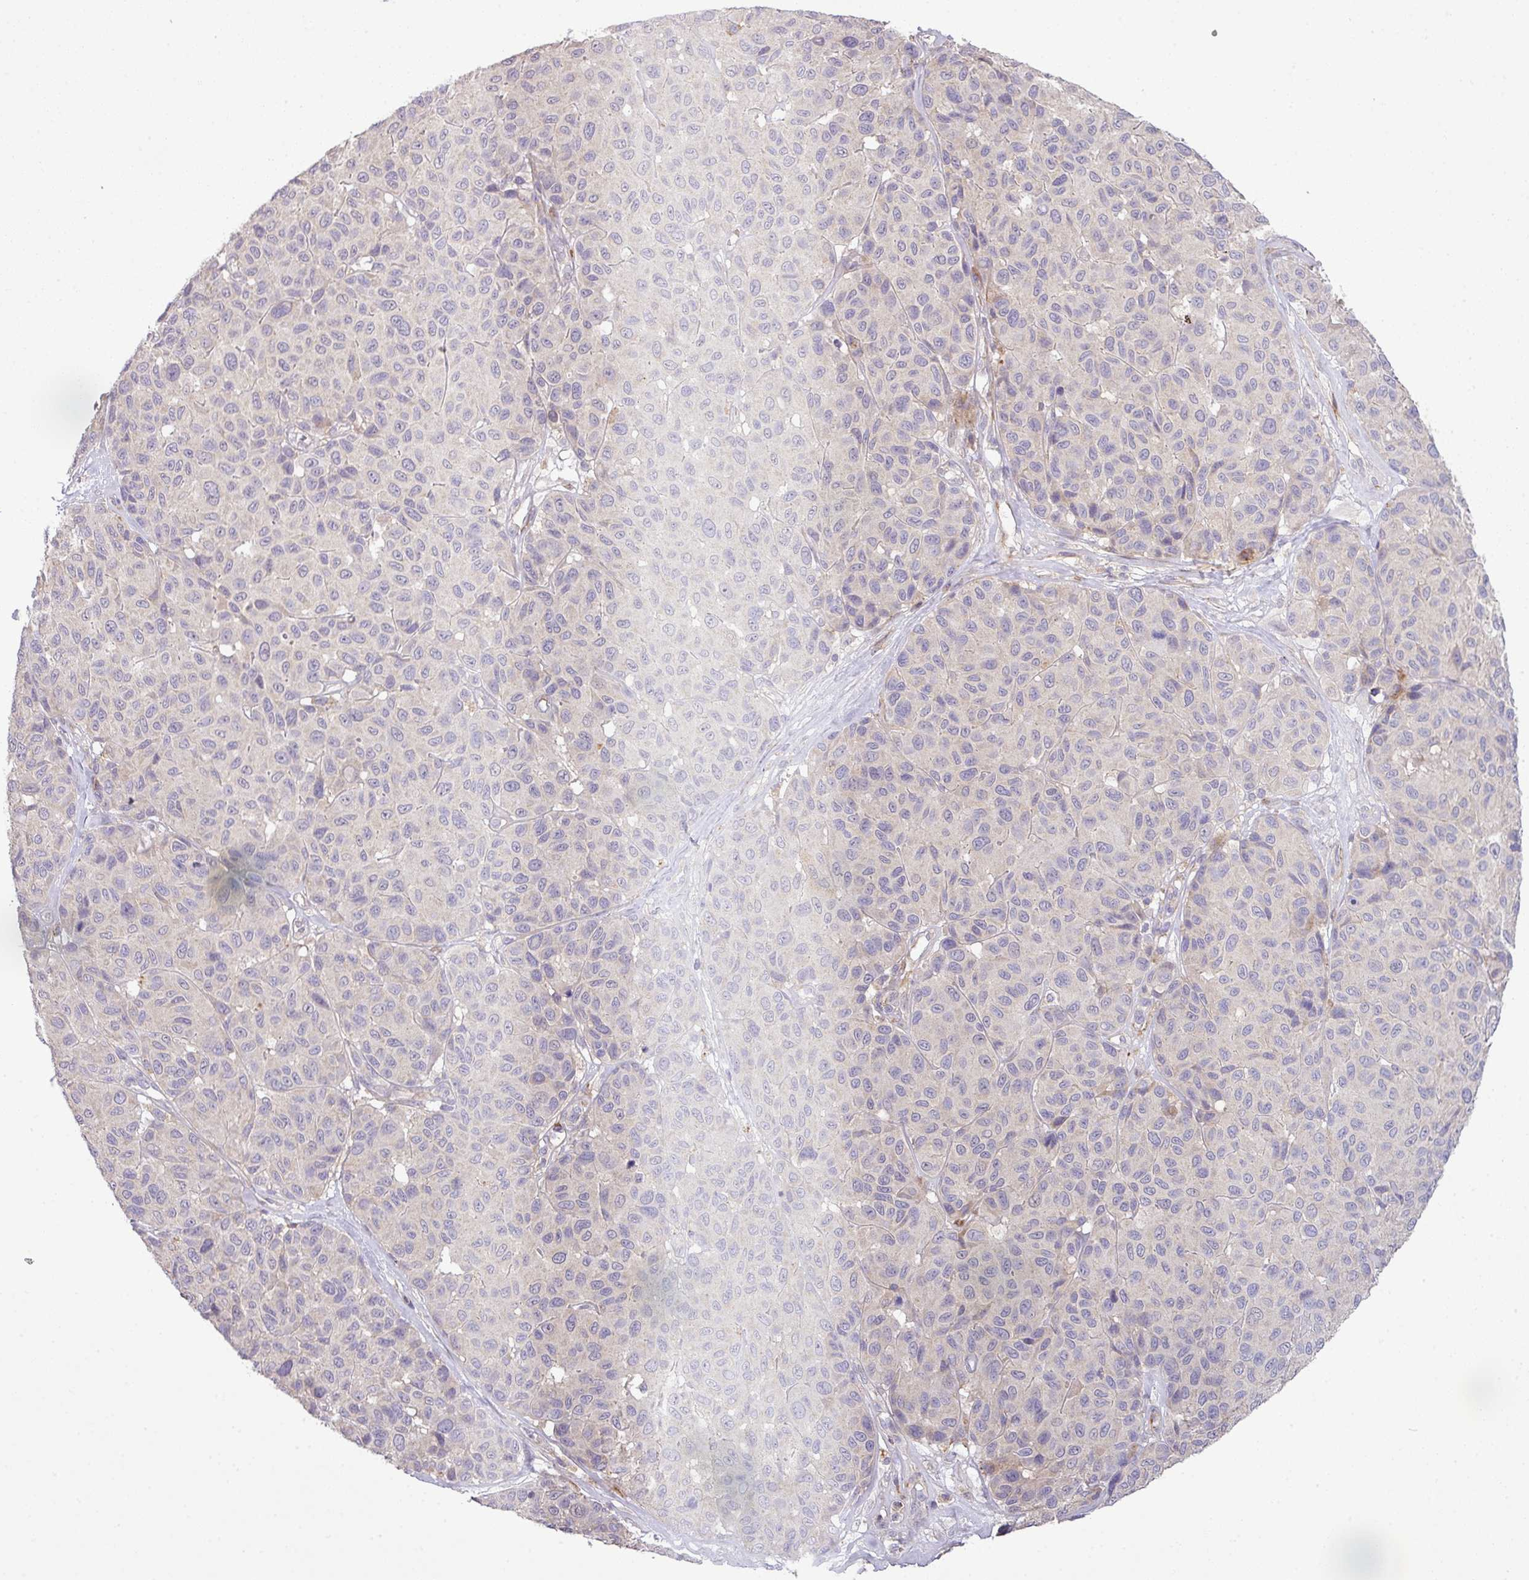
{"staining": {"intensity": "negative", "quantity": "none", "location": "none"}, "tissue": "melanoma", "cell_type": "Tumor cells", "image_type": "cancer", "snomed": [{"axis": "morphology", "description": "Malignant melanoma, NOS"}, {"axis": "topography", "description": "Skin"}], "caption": "Immunohistochemistry of human malignant melanoma exhibits no positivity in tumor cells. (Brightfield microscopy of DAB (3,3'-diaminobenzidine) immunohistochemistry at high magnification).", "gene": "TPRA1", "patient": {"sex": "female", "age": 66}}